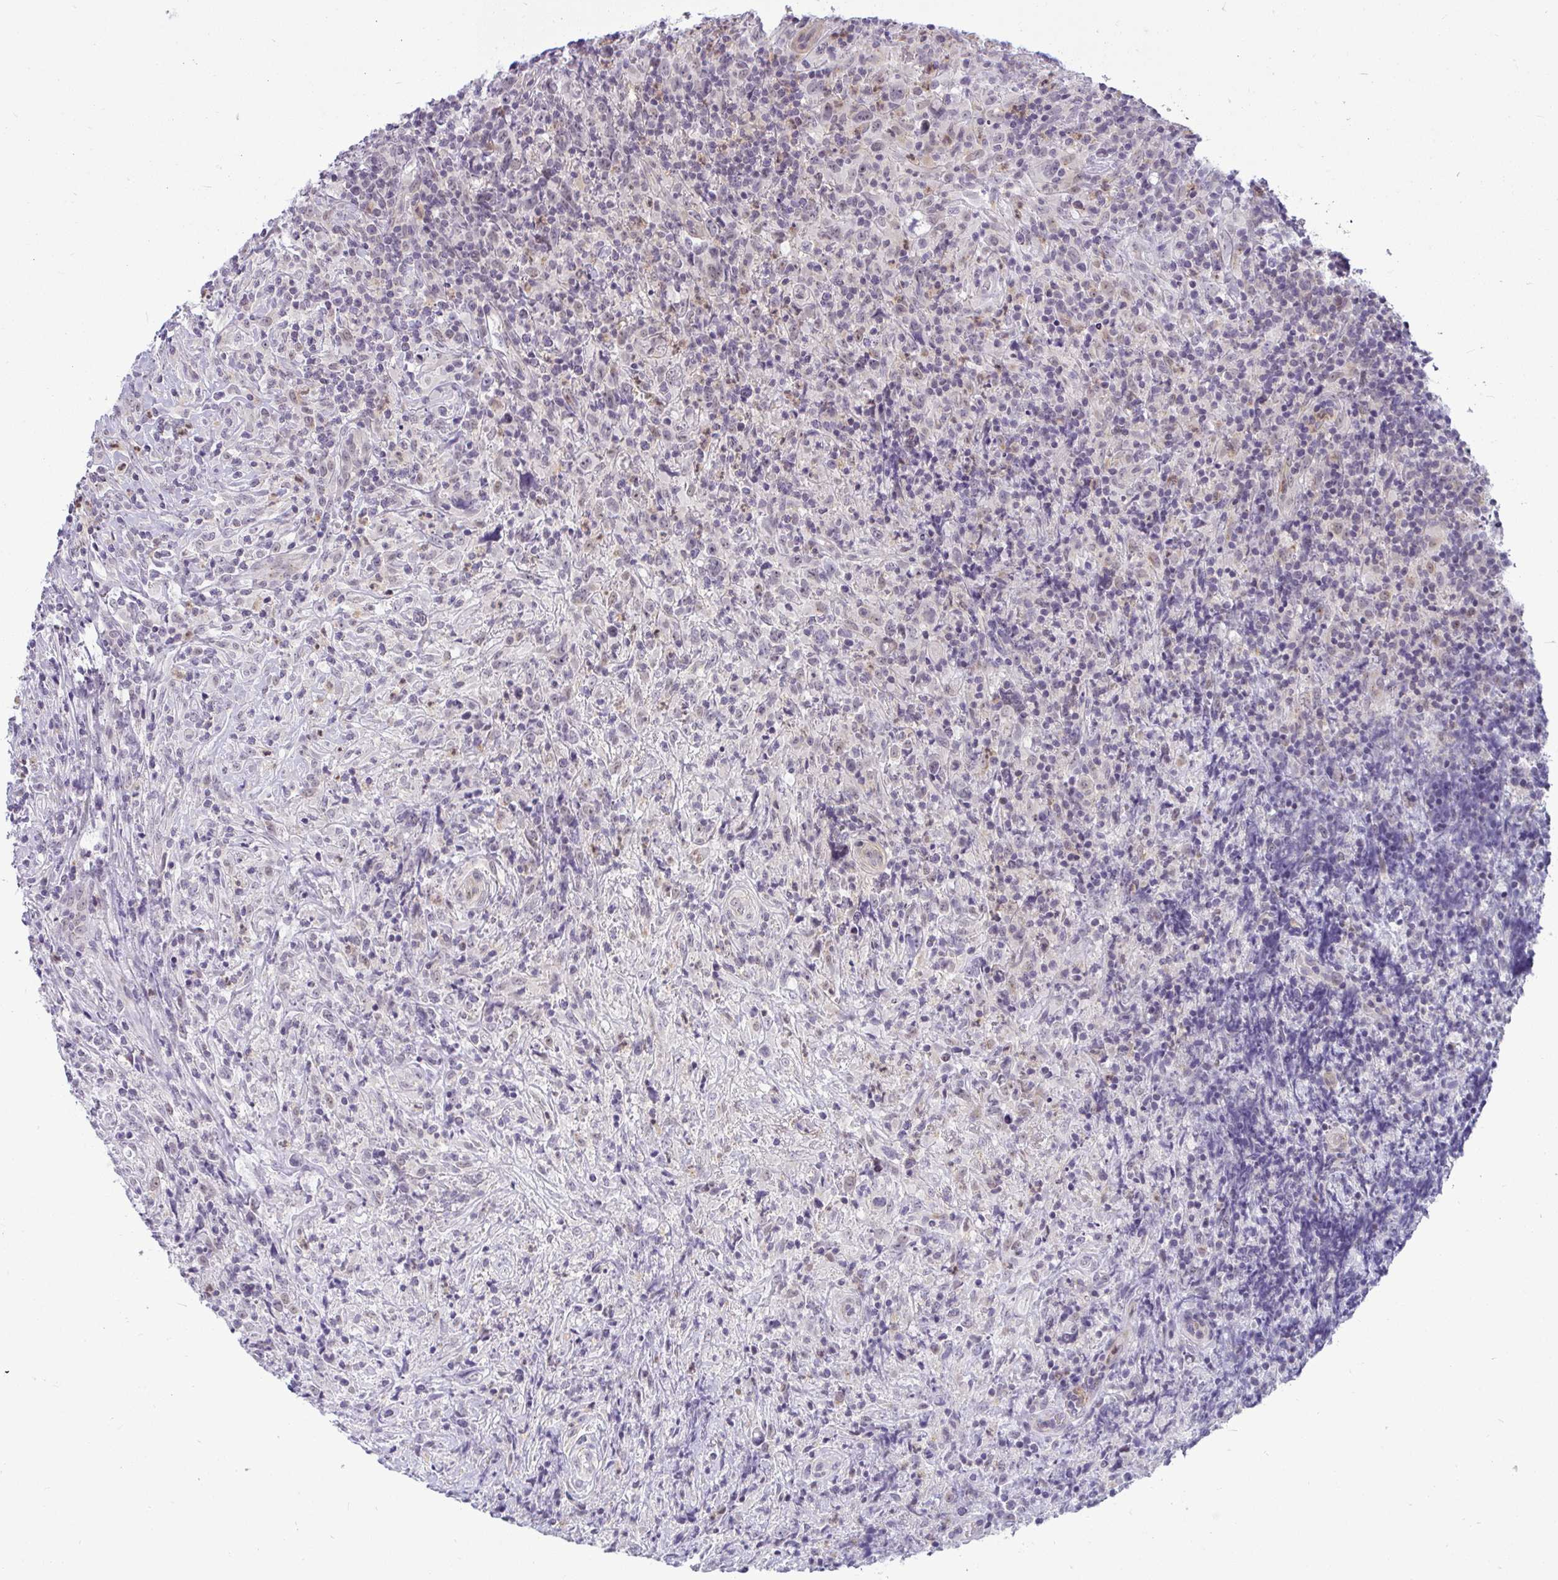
{"staining": {"intensity": "negative", "quantity": "none", "location": "none"}, "tissue": "lymphoma", "cell_type": "Tumor cells", "image_type": "cancer", "snomed": [{"axis": "morphology", "description": "Hodgkin's disease, NOS"}, {"axis": "topography", "description": "Lymph node"}], "caption": "DAB immunohistochemical staining of human Hodgkin's disease demonstrates no significant expression in tumor cells.", "gene": "DZIP1", "patient": {"sex": "female", "age": 18}}